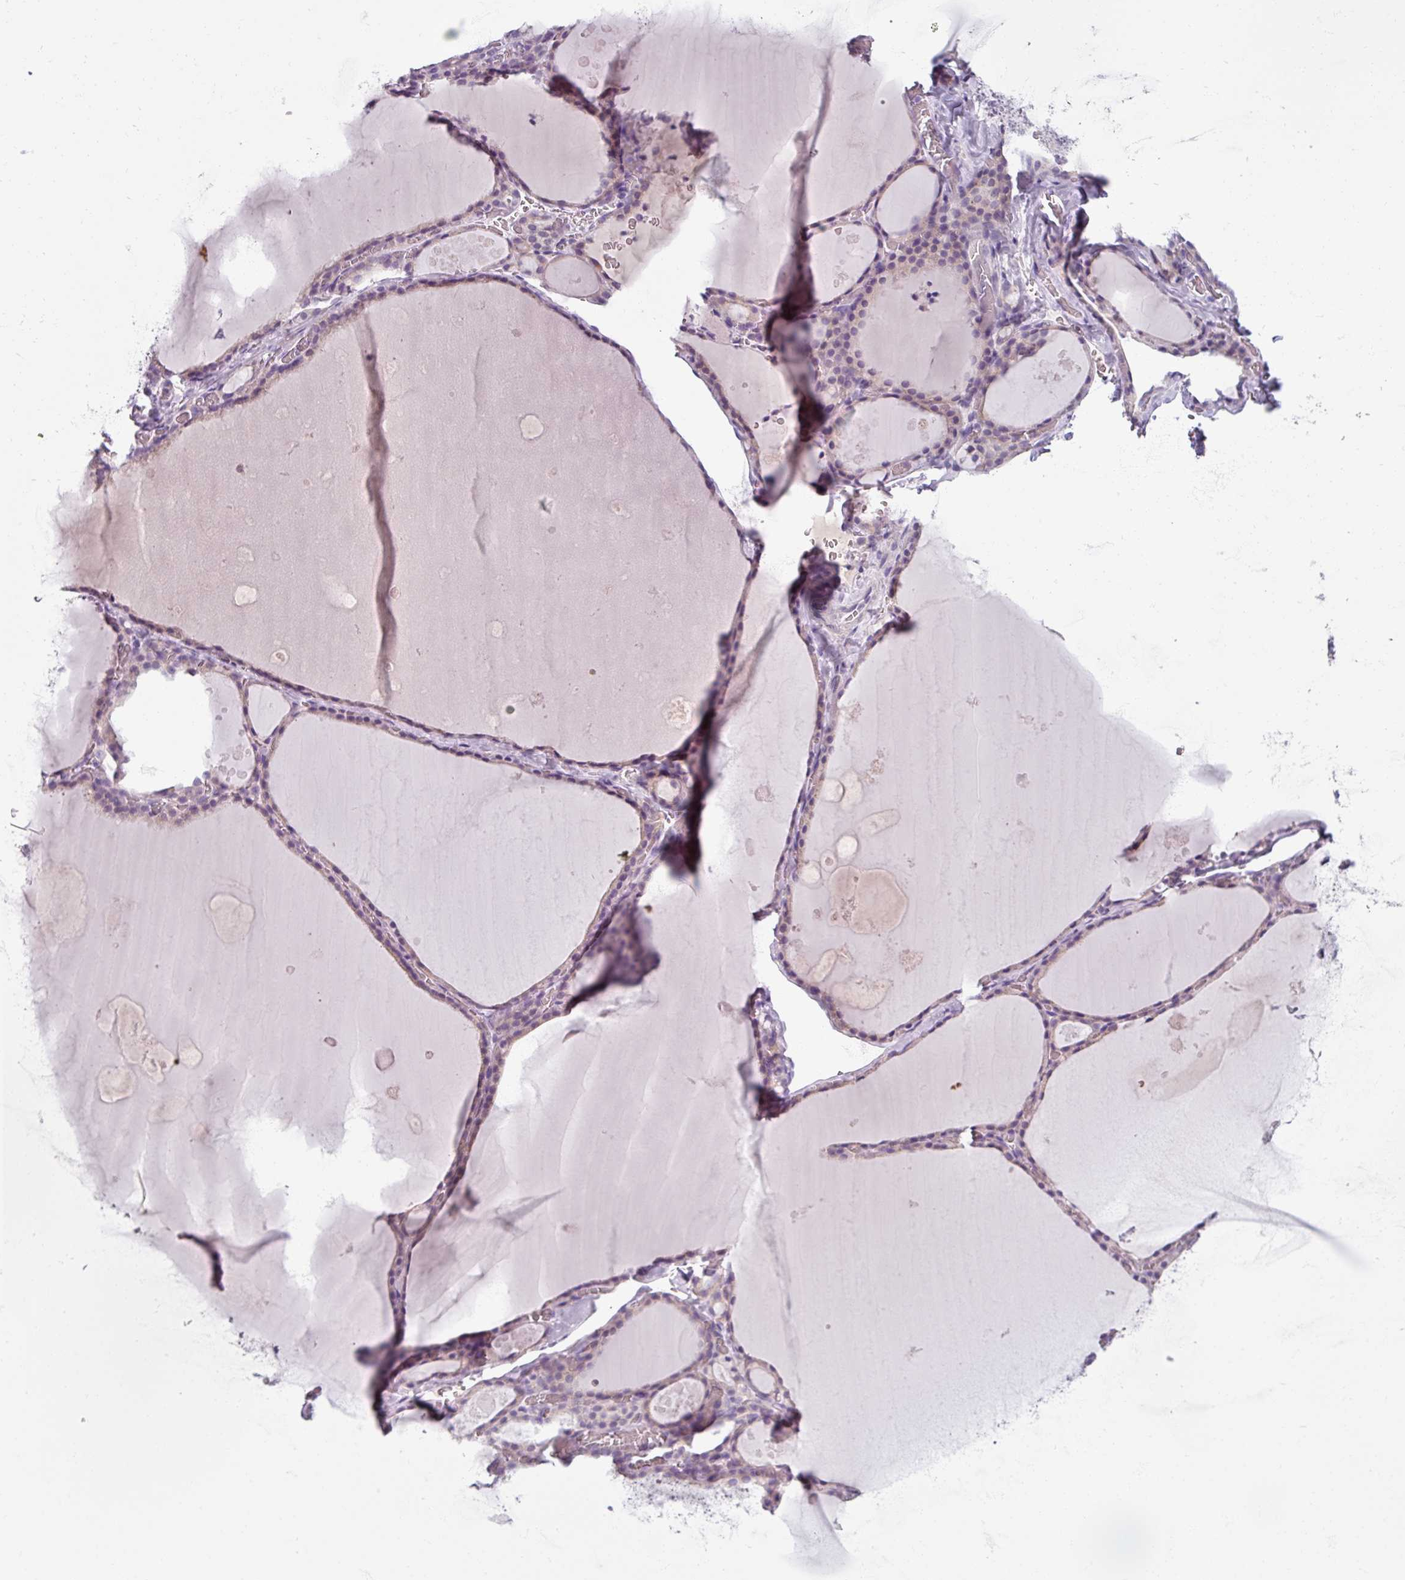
{"staining": {"intensity": "weak", "quantity": "<25%", "location": "cytoplasmic/membranous"}, "tissue": "thyroid gland", "cell_type": "Glandular cells", "image_type": "normal", "snomed": [{"axis": "morphology", "description": "Normal tissue, NOS"}, {"axis": "topography", "description": "Thyroid gland"}], "caption": "Protein analysis of unremarkable thyroid gland displays no significant positivity in glandular cells.", "gene": "SMIM11", "patient": {"sex": "male", "age": 56}}